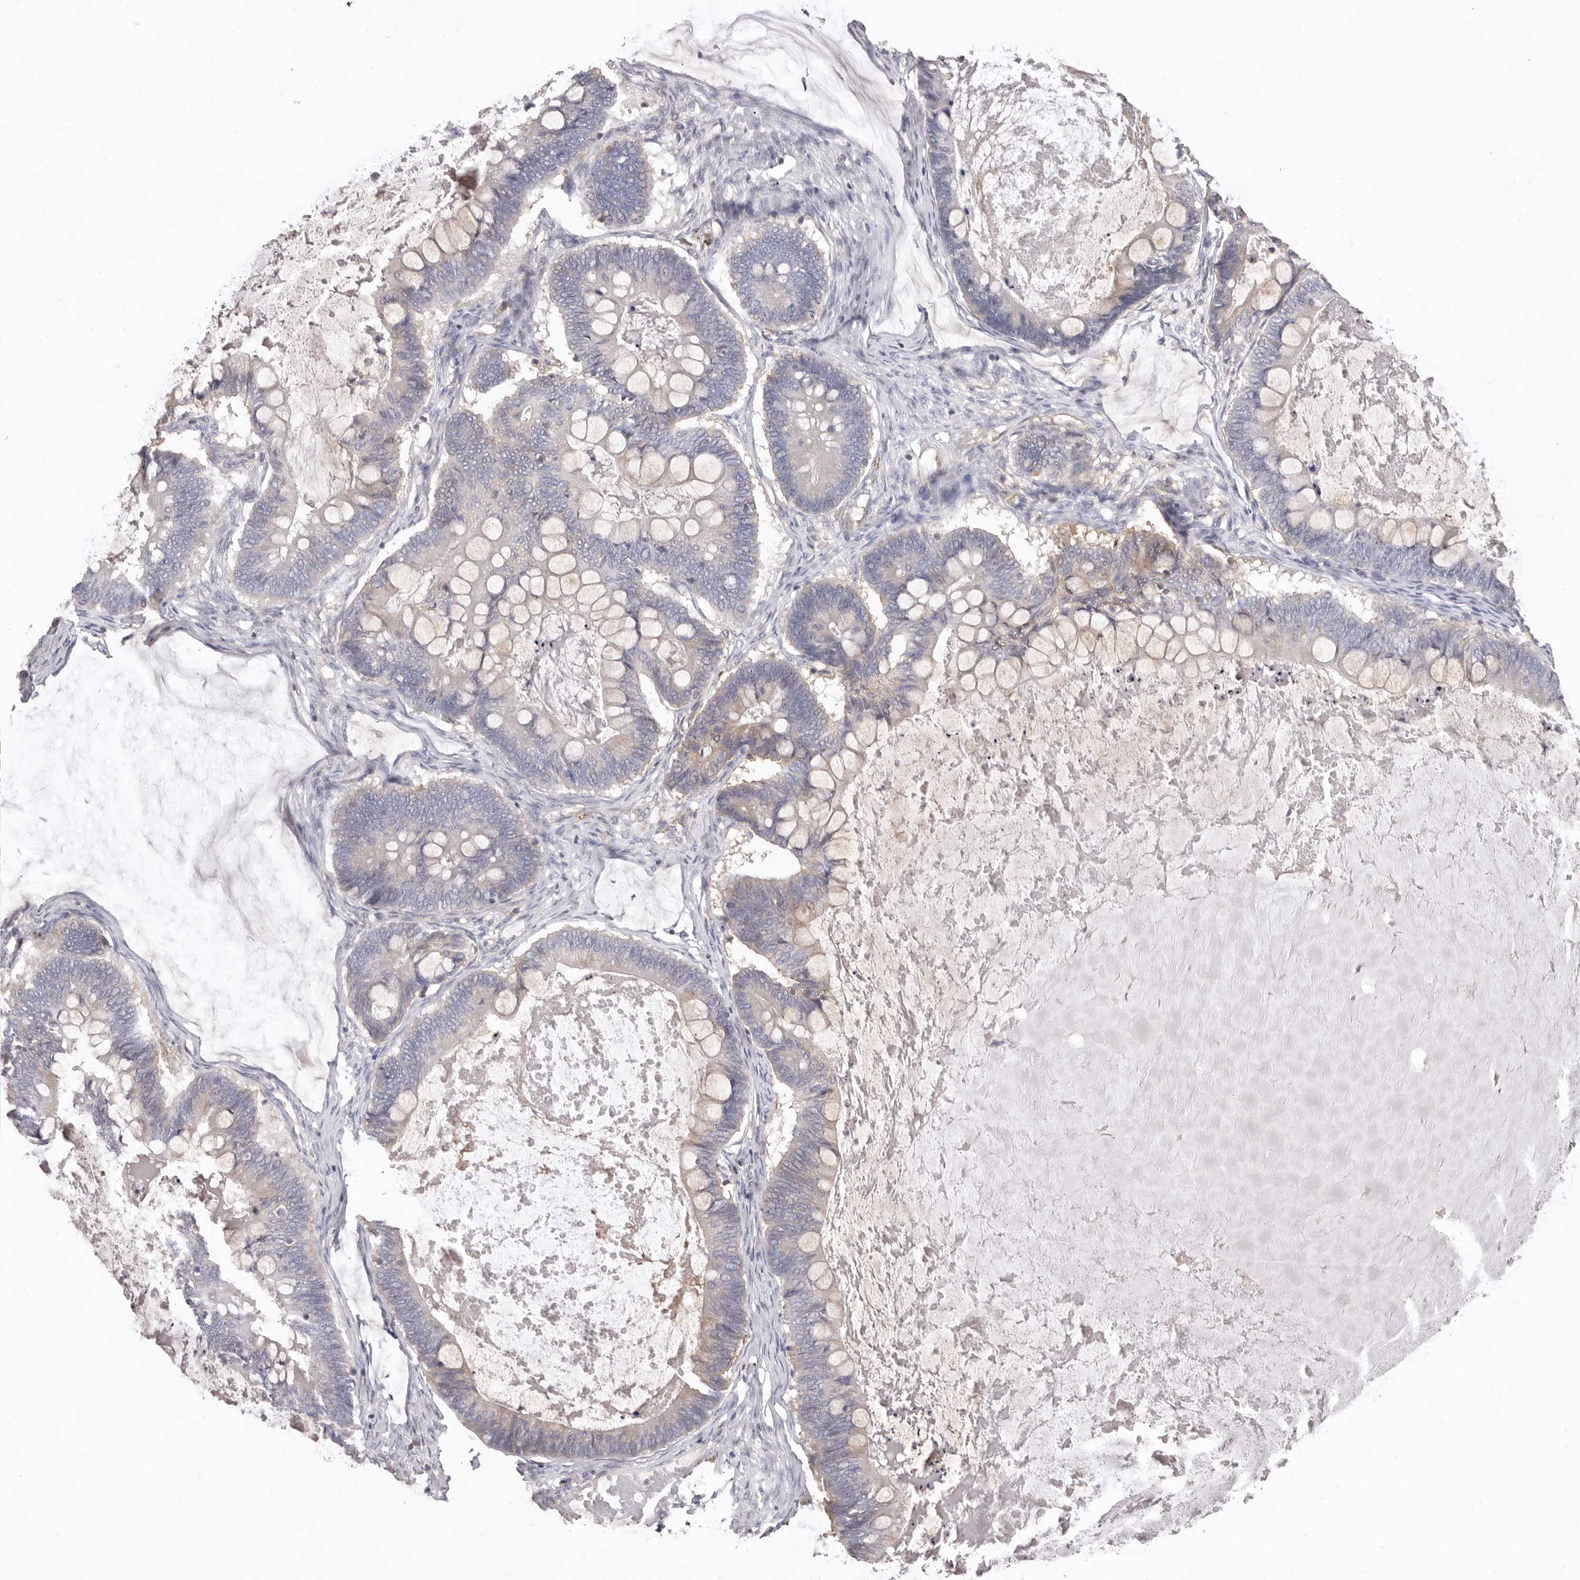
{"staining": {"intensity": "negative", "quantity": "none", "location": "none"}, "tissue": "ovarian cancer", "cell_type": "Tumor cells", "image_type": "cancer", "snomed": [{"axis": "morphology", "description": "Cystadenocarcinoma, mucinous, NOS"}, {"axis": "topography", "description": "Ovary"}], "caption": "A high-resolution image shows IHC staining of ovarian cancer (mucinous cystadenocarcinoma), which displays no significant expression in tumor cells.", "gene": "MMACHC", "patient": {"sex": "female", "age": 61}}